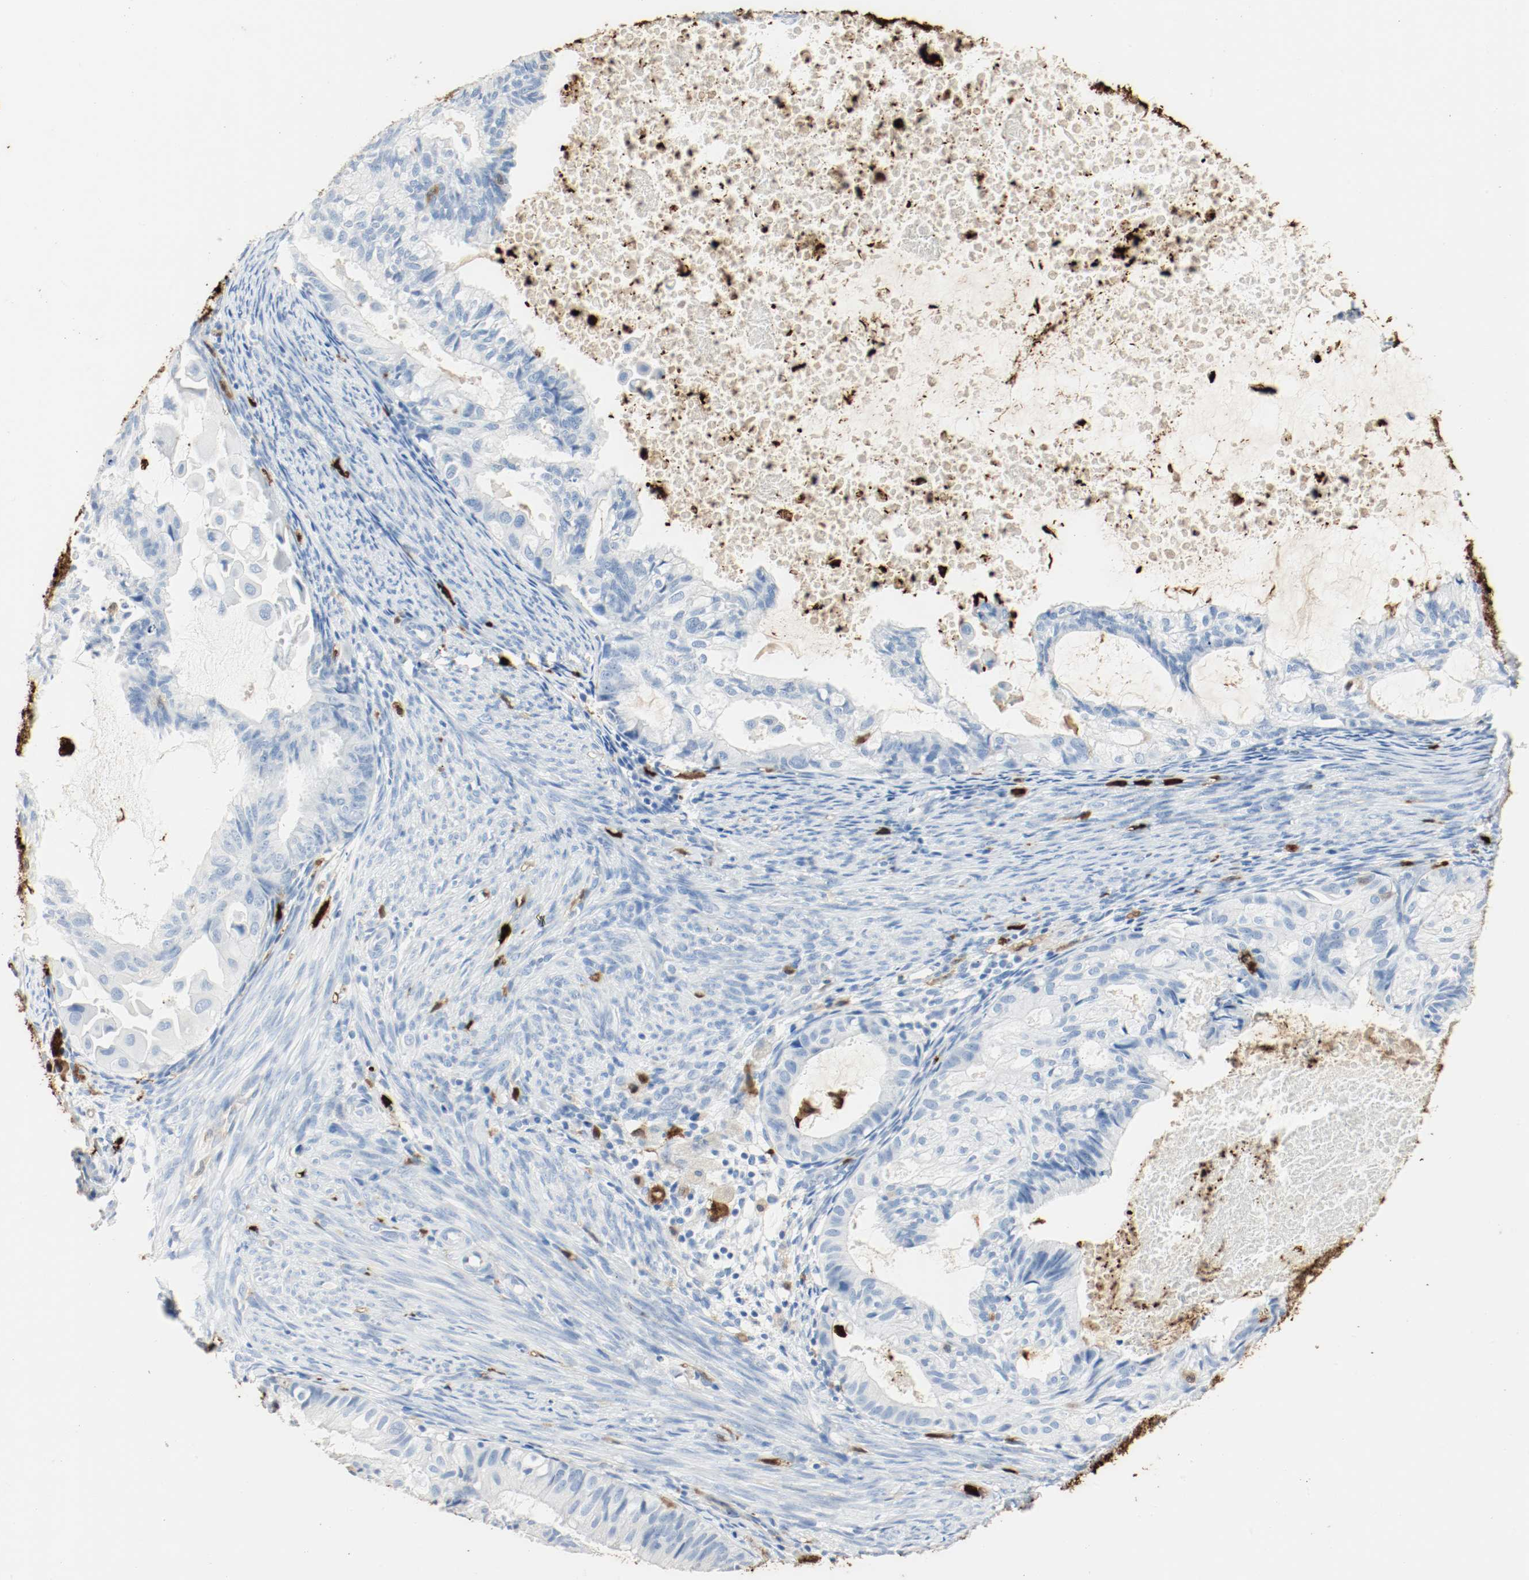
{"staining": {"intensity": "weak", "quantity": "25%-75%", "location": "cytoplasmic/membranous"}, "tissue": "cervical cancer", "cell_type": "Tumor cells", "image_type": "cancer", "snomed": [{"axis": "morphology", "description": "Normal tissue, NOS"}, {"axis": "morphology", "description": "Adenocarcinoma, NOS"}, {"axis": "topography", "description": "Cervix"}, {"axis": "topography", "description": "Endometrium"}], "caption": "This is a micrograph of IHC staining of adenocarcinoma (cervical), which shows weak positivity in the cytoplasmic/membranous of tumor cells.", "gene": "S100A9", "patient": {"sex": "female", "age": 86}}